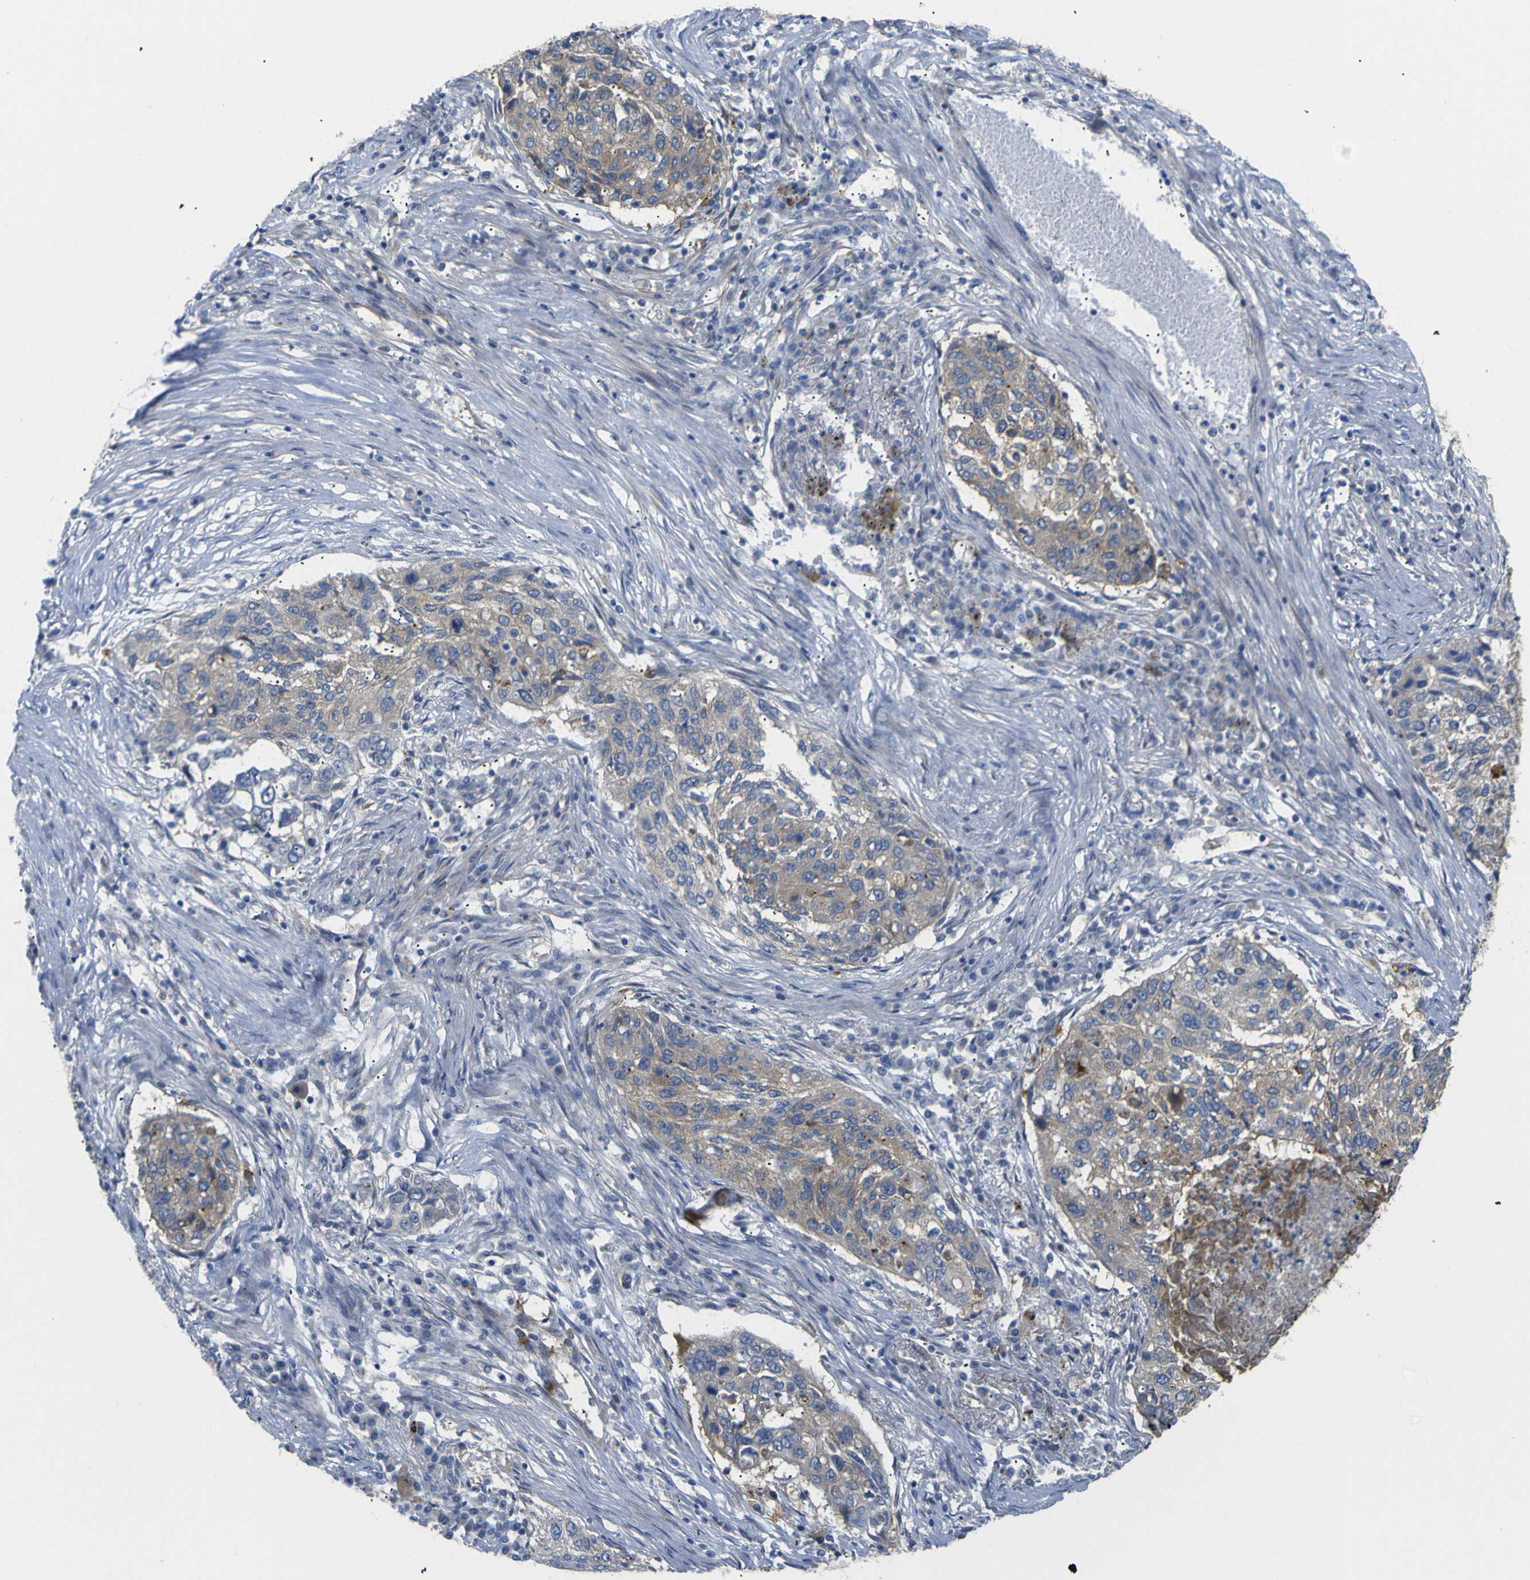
{"staining": {"intensity": "weak", "quantity": ">75%", "location": "cytoplasmic/membranous"}, "tissue": "lung cancer", "cell_type": "Tumor cells", "image_type": "cancer", "snomed": [{"axis": "morphology", "description": "Squamous cell carcinoma, NOS"}, {"axis": "topography", "description": "Lung"}], "caption": "Immunohistochemical staining of human squamous cell carcinoma (lung) displays low levels of weak cytoplasmic/membranous positivity in approximately >75% of tumor cells.", "gene": "SYPL1", "patient": {"sex": "female", "age": 63}}